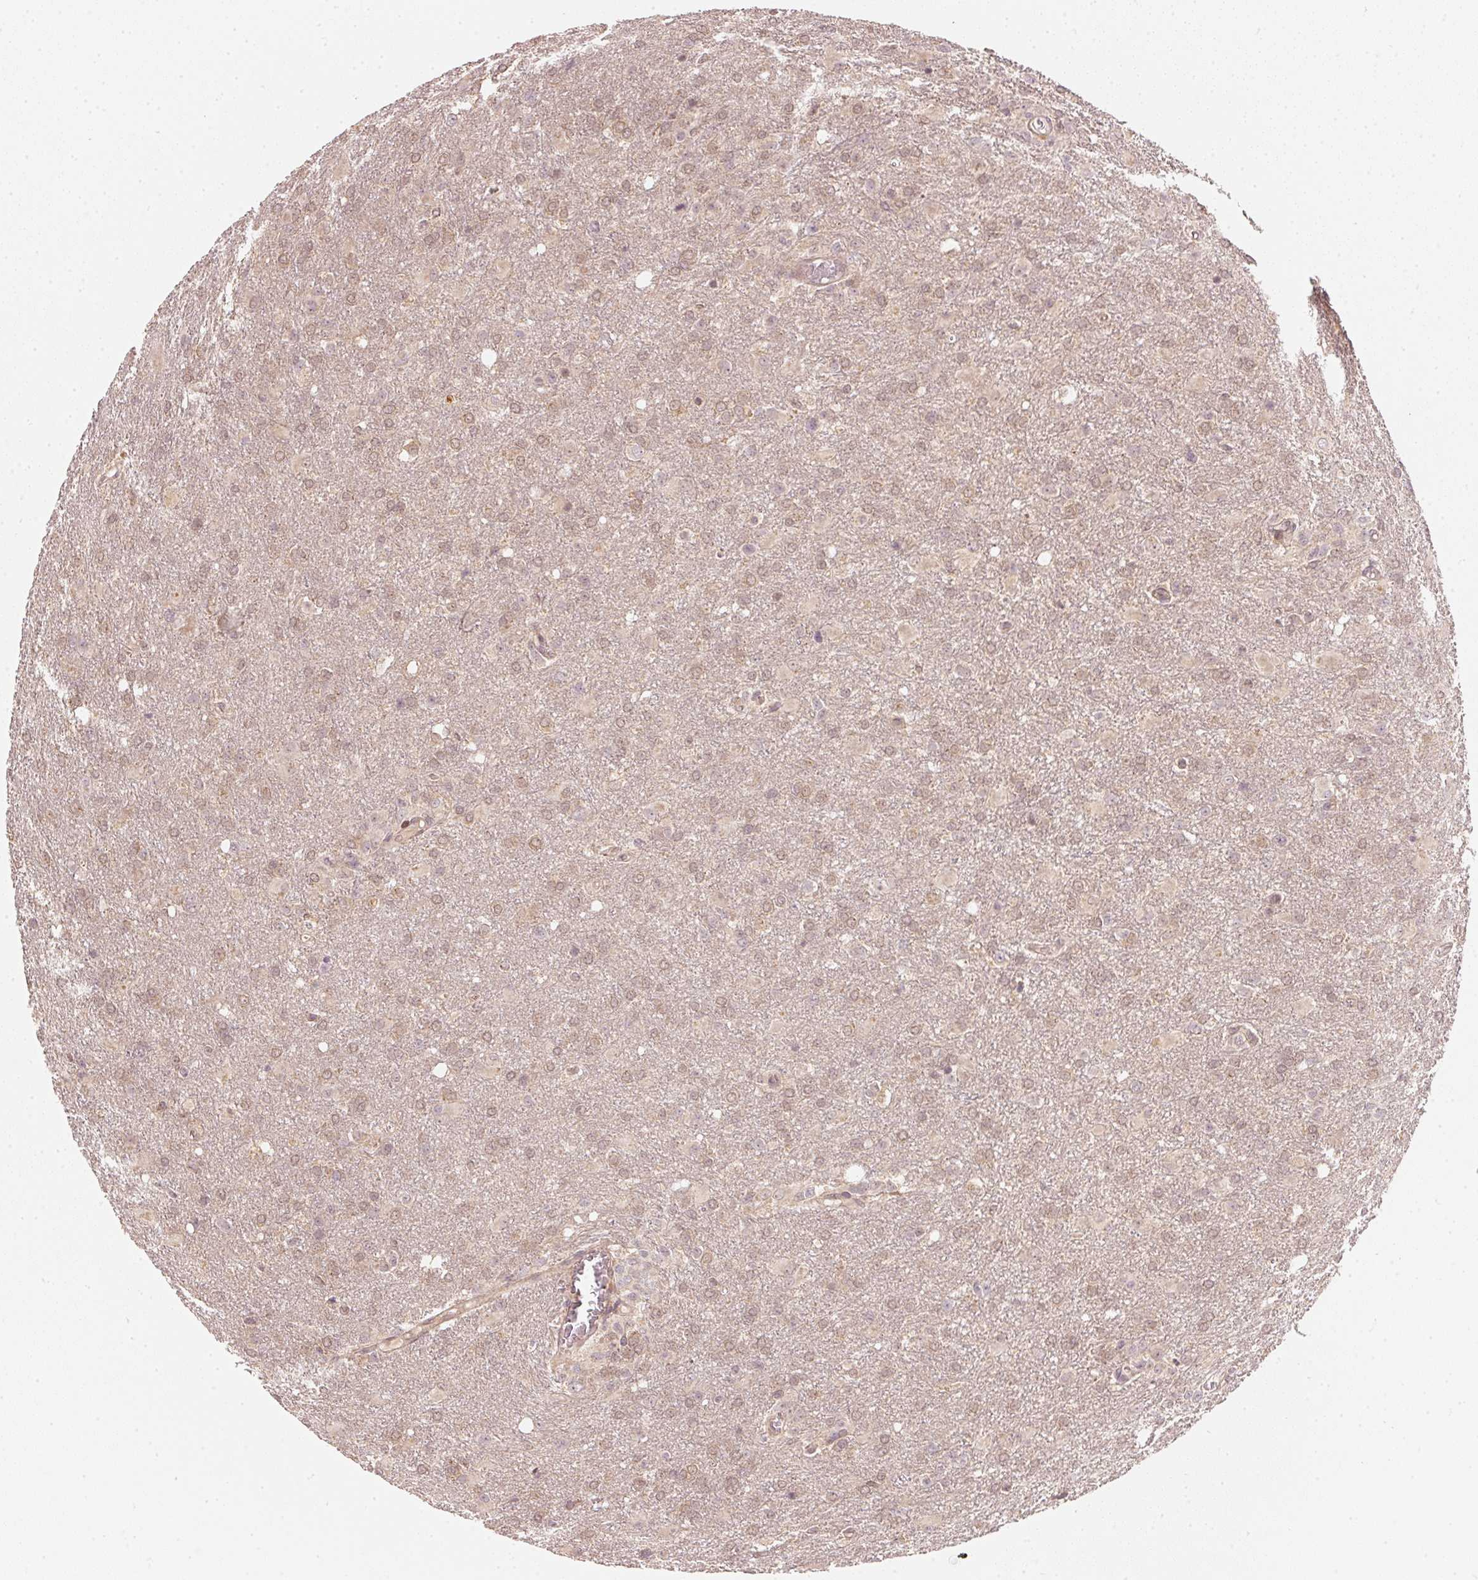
{"staining": {"intensity": "weak", "quantity": ">75%", "location": "nuclear"}, "tissue": "glioma", "cell_type": "Tumor cells", "image_type": "cancer", "snomed": [{"axis": "morphology", "description": "Glioma, malignant, High grade"}, {"axis": "topography", "description": "Brain"}], "caption": "Weak nuclear positivity for a protein is appreciated in approximately >75% of tumor cells of glioma using IHC.", "gene": "UBE2L3", "patient": {"sex": "male", "age": 68}}